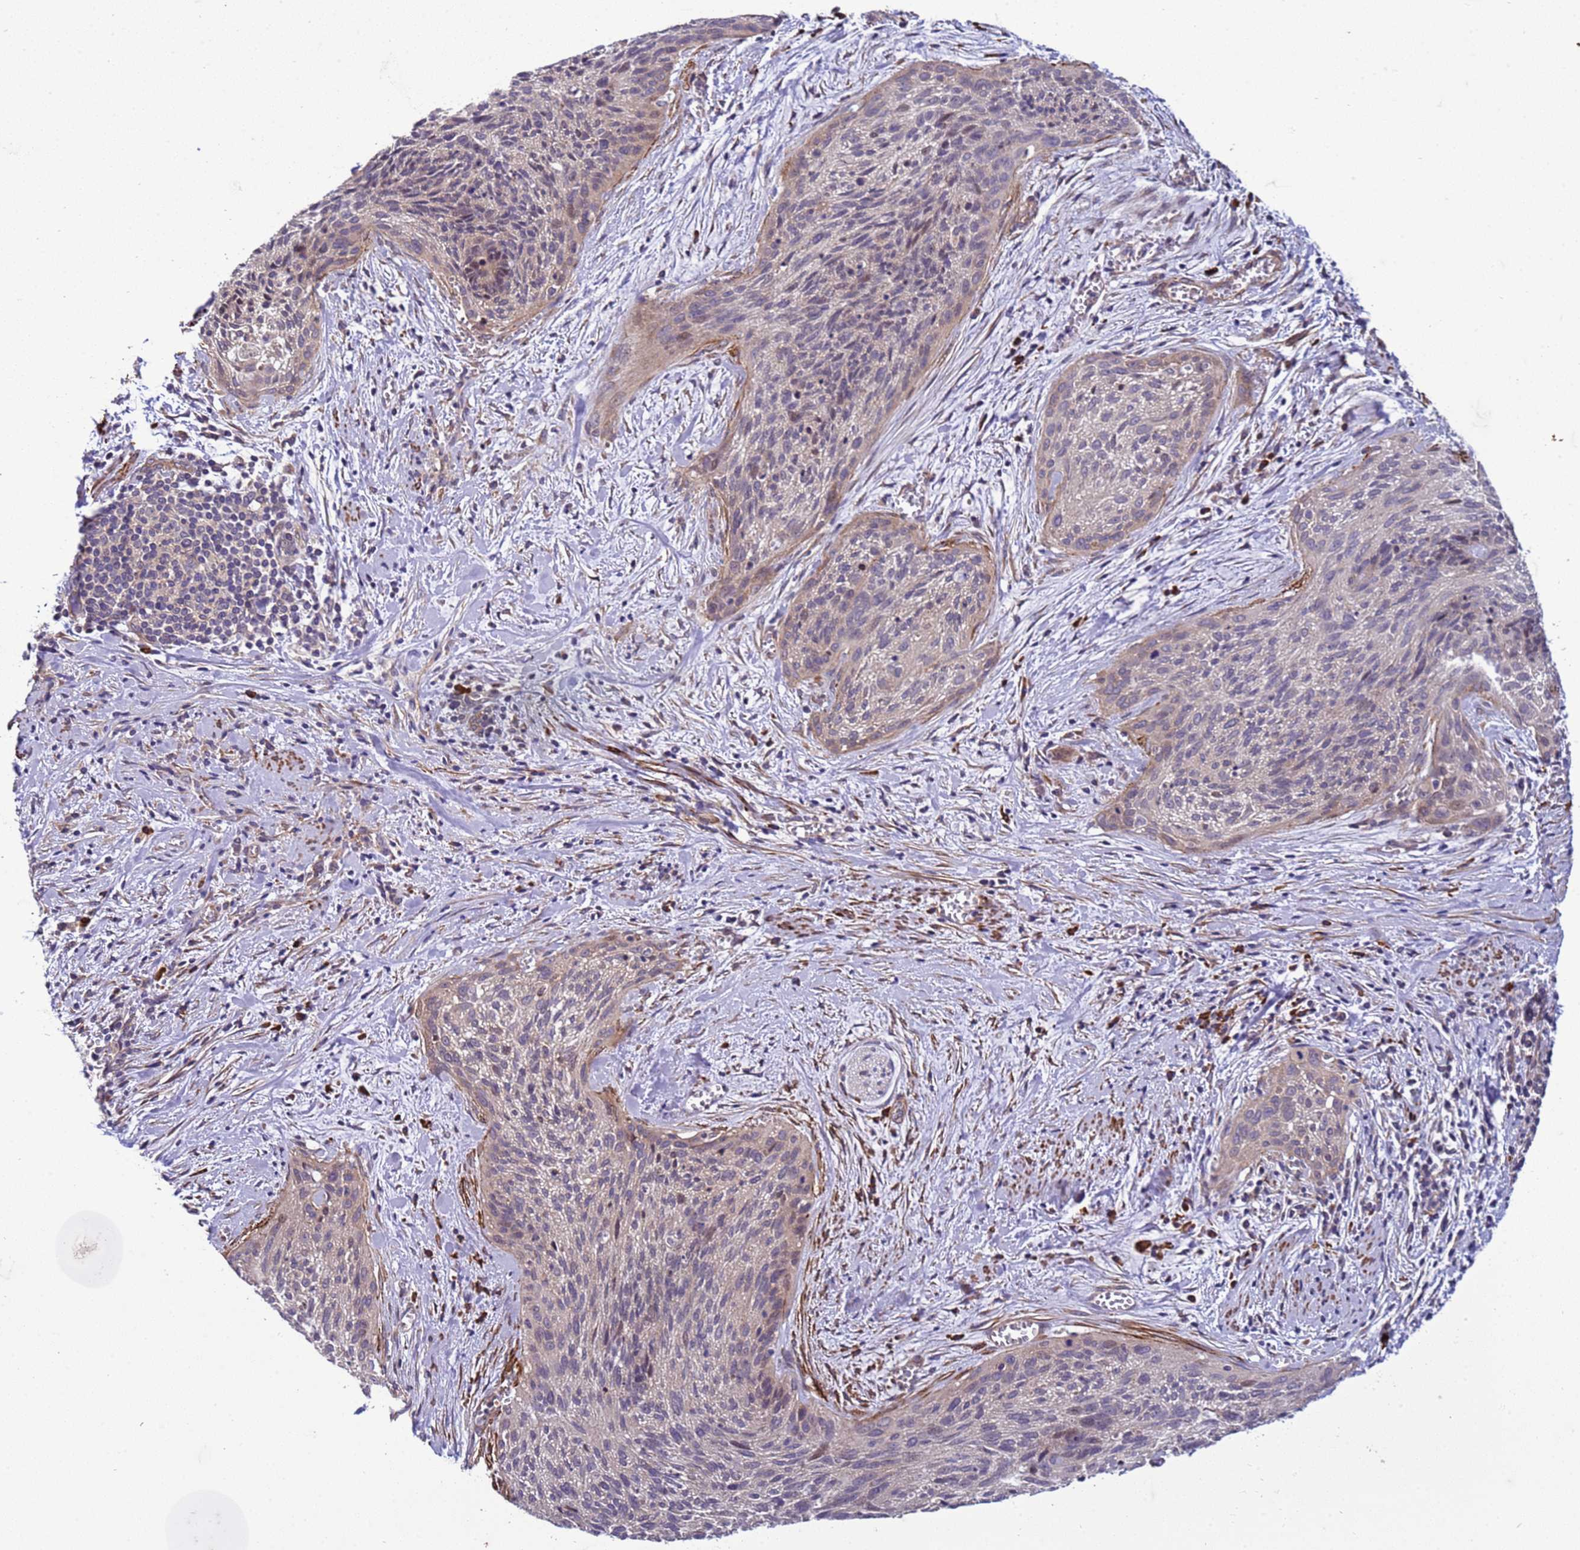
{"staining": {"intensity": "weak", "quantity": "<25%", "location": "cytoplasmic/membranous,nuclear"}, "tissue": "cervical cancer", "cell_type": "Tumor cells", "image_type": "cancer", "snomed": [{"axis": "morphology", "description": "Squamous cell carcinoma, NOS"}, {"axis": "topography", "description": "Cervix"}], "caption": "This photomicrograph is of cervical cancer stained with immunohistochemistry to label a protein in brown with the nuclei are counter-stained blue. There is no staining in tumor cells. The staining was performed using DAB (3,3'-diaminobenzidine) to visualize the protein expression in brown, while the nuclei were stained in blue with hematoxylin (Magnification: 20x).", "gene": "GEN1", "patient": {"sex": "female", "age": 55}}